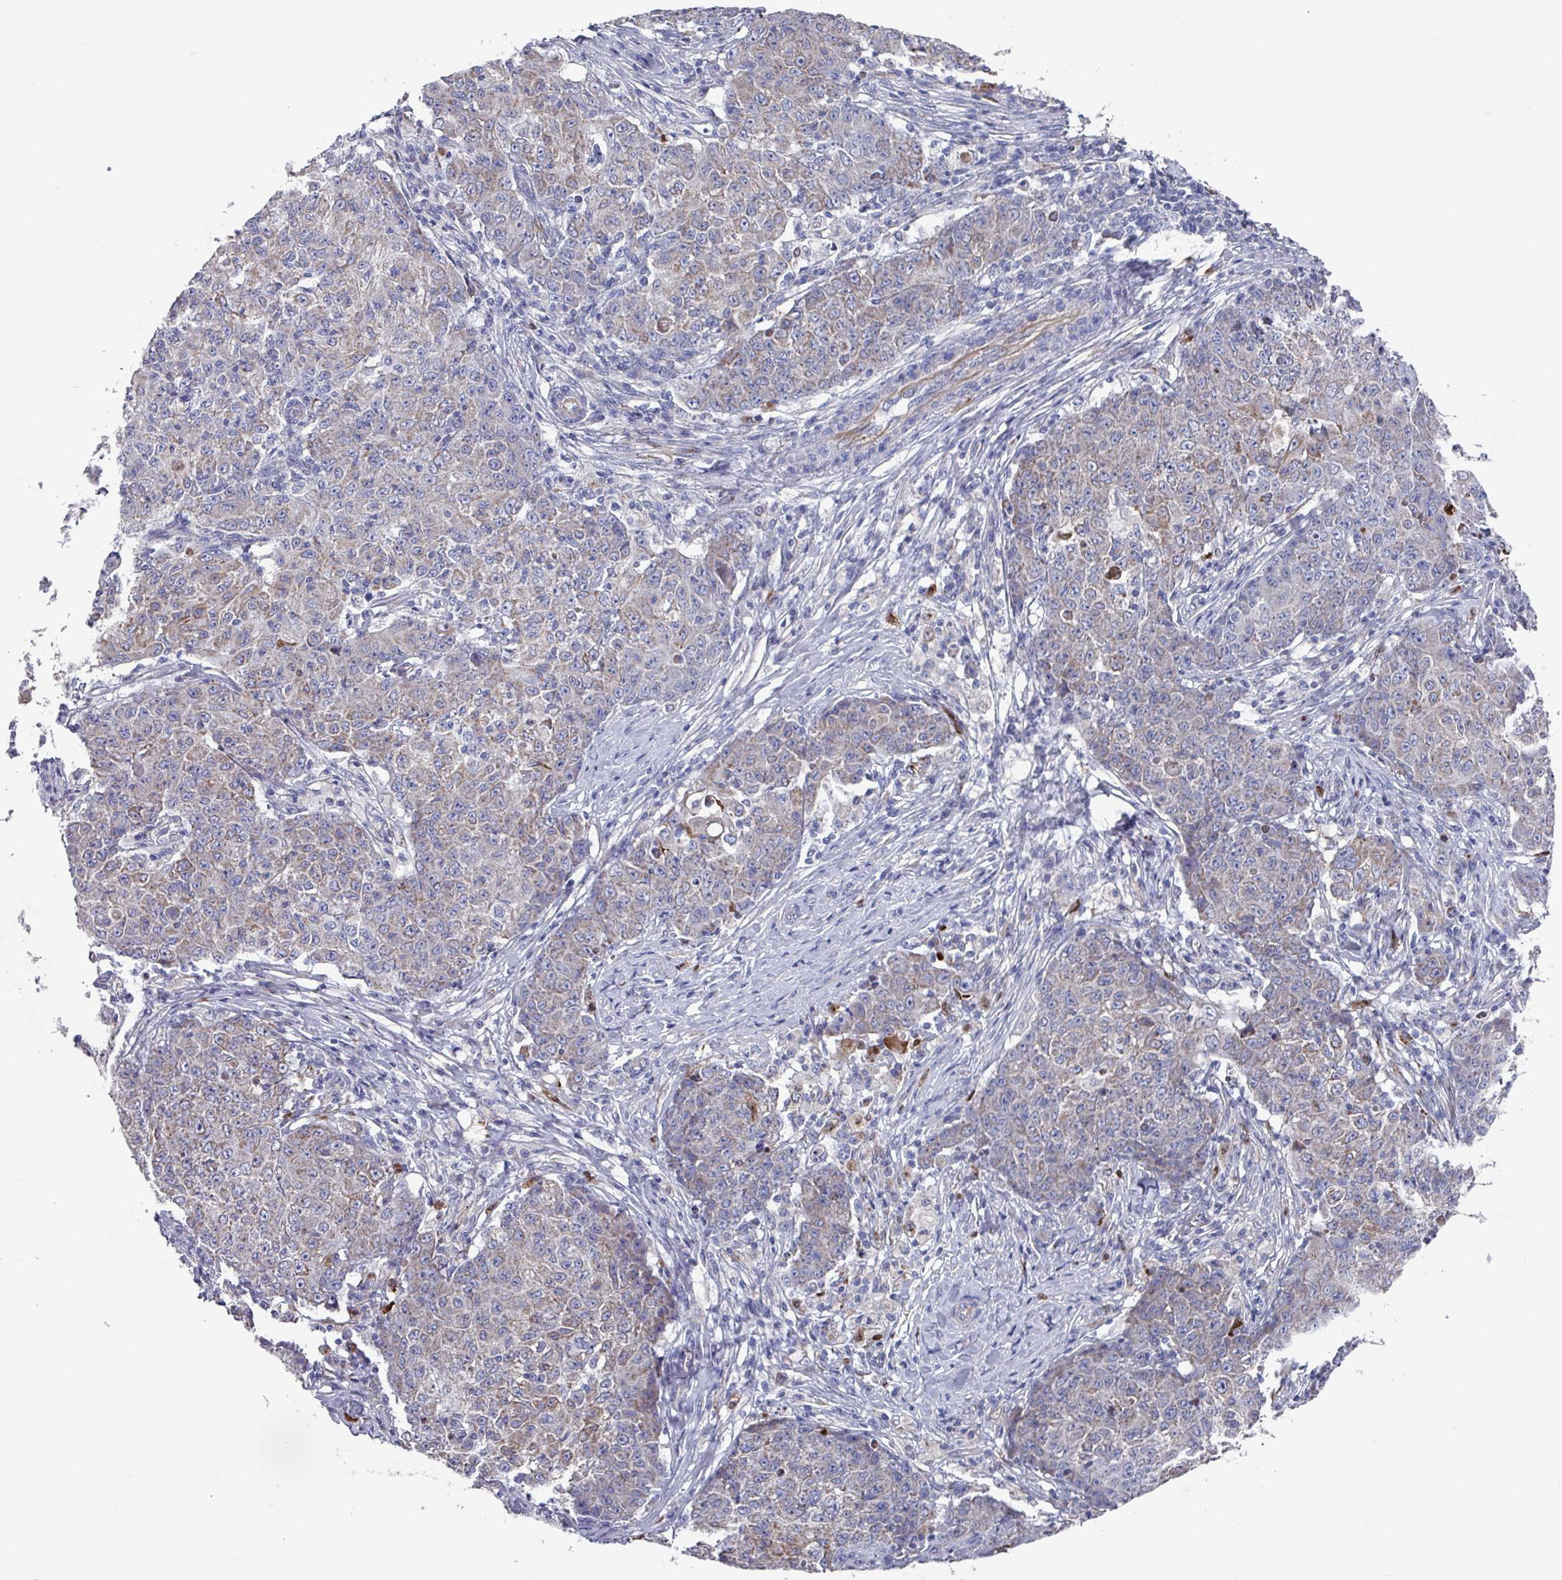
{"staining": {"intensity": "weak", "quantity": "25%-75%", "location": "cytoplasmic/membranous"}, "tissue": "ovarian cancer", "cell_type": "Tumor cells", "image_type": "cancer", "snomed": [{"axis": "morphology", "description": "Carcinoma, endometroid"}, {"axis": "topography", "description": "Ovary"}], "caption": "Immunohistochemistry of endometroid carcinoma (ovarian) exhibits low levels of weak cytoplasmic/membranous staining in about 25%-75% of tumor cells. (Brightfield microscopy of DAB IHC at high magnification).", "gene": "UQCC2", "patient": {"sex": "female", "age": 42}}